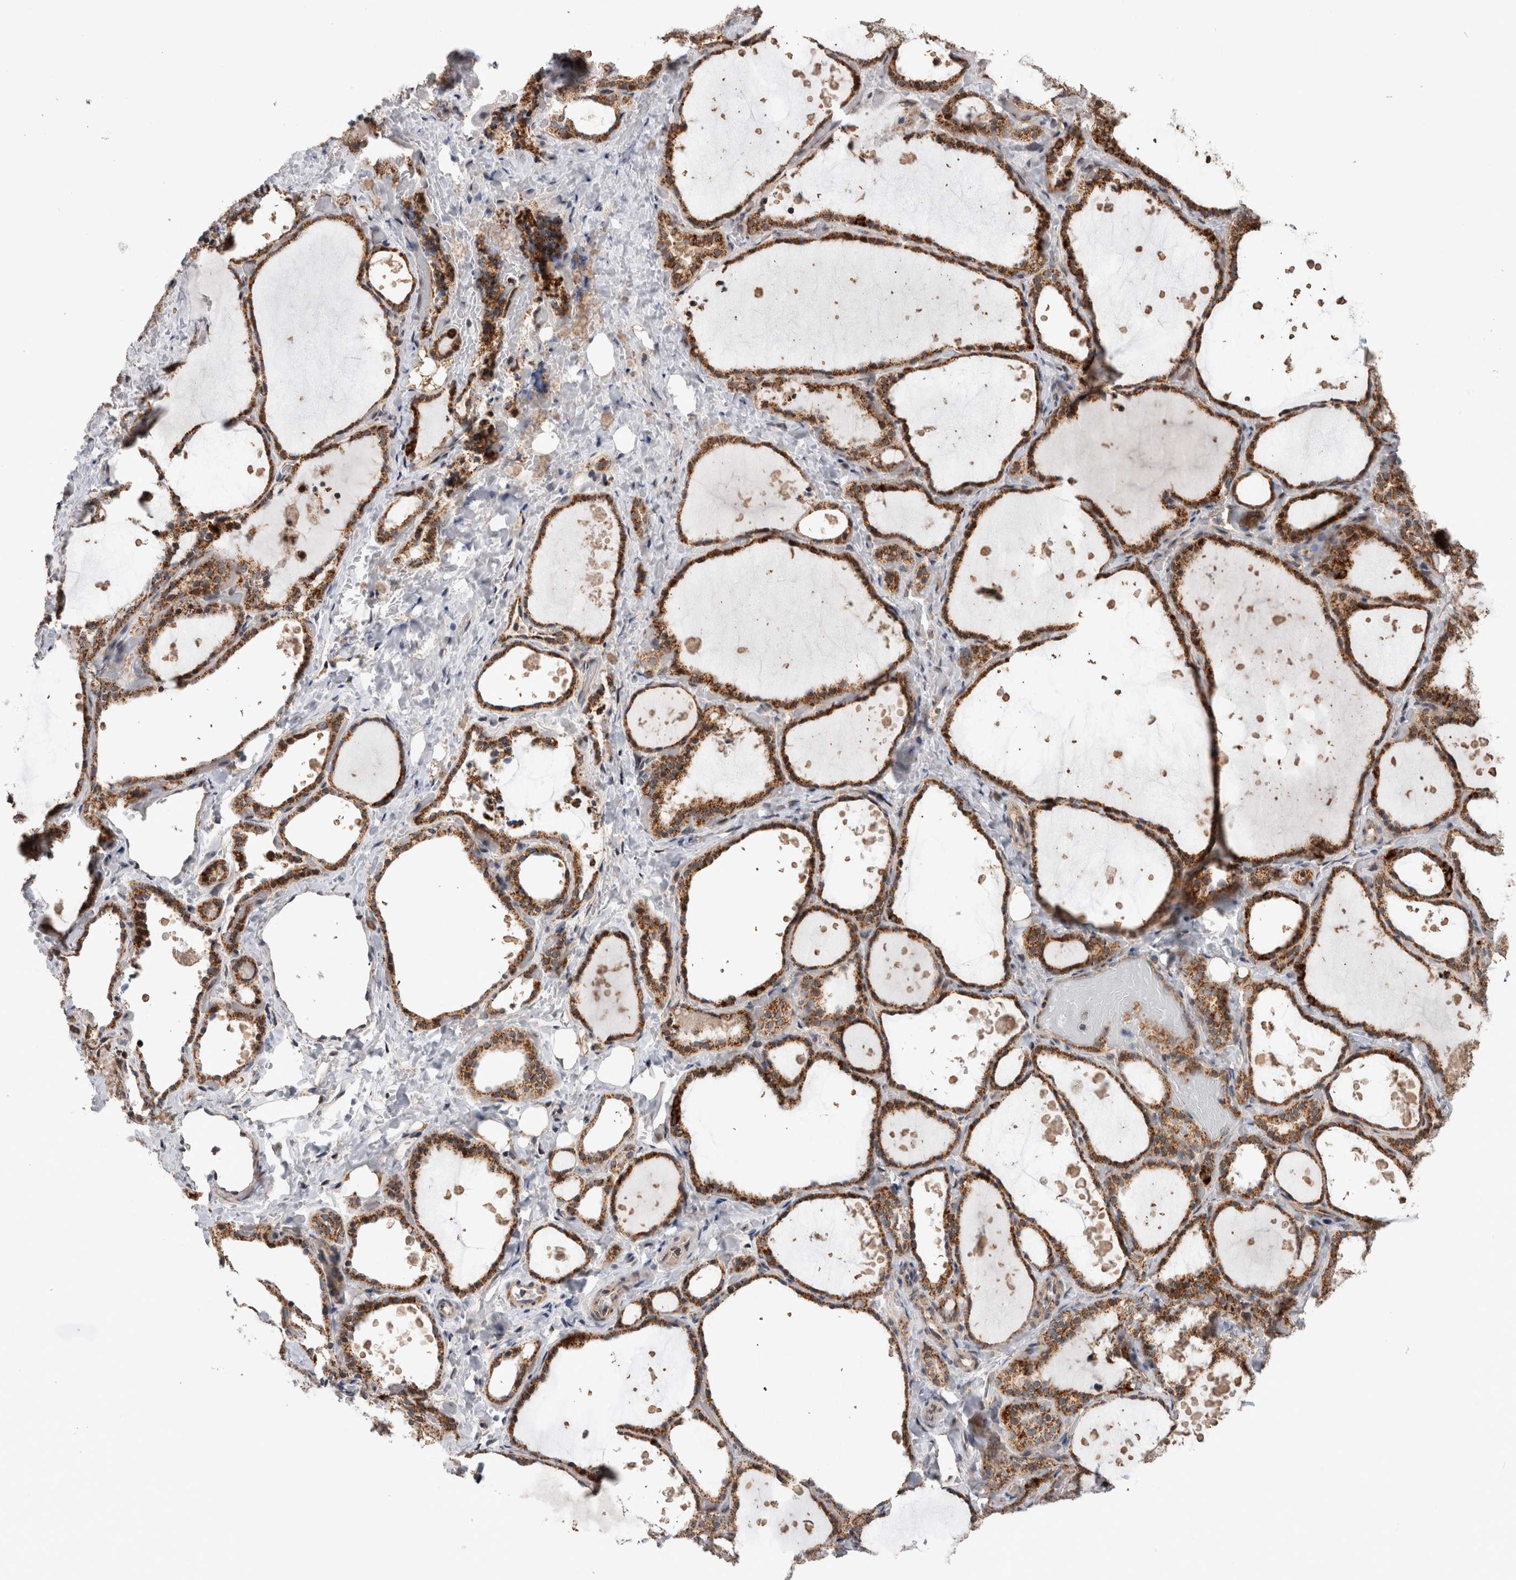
{"staining": {"intensity": "strong", "quantity": ">75%", "location": "cytoplasmic/membranous"}, "tissue": "thyroid gland", "cell_type": "Glandular cells", "image_type": "normal", "snomed": [{"axis": "morphology", "description": "Normal tissue, NOS"}, {"axis": "topography", "description": "Thyroid gland"}], "caption": "Immunohistochemistry (IHC) (DAB) staining of normal thyroid gland reveals strong cytoplasmic/membranous protein expression in approximately >75% of glandular cells. The staining was performed using DAB to visualize the protein expression in brown, while the nuclei were stained in blue with hematoxylin (Magnification: 20x).", "gene": "MRPL37", "patient": {"sex": "female", "age": 44}}